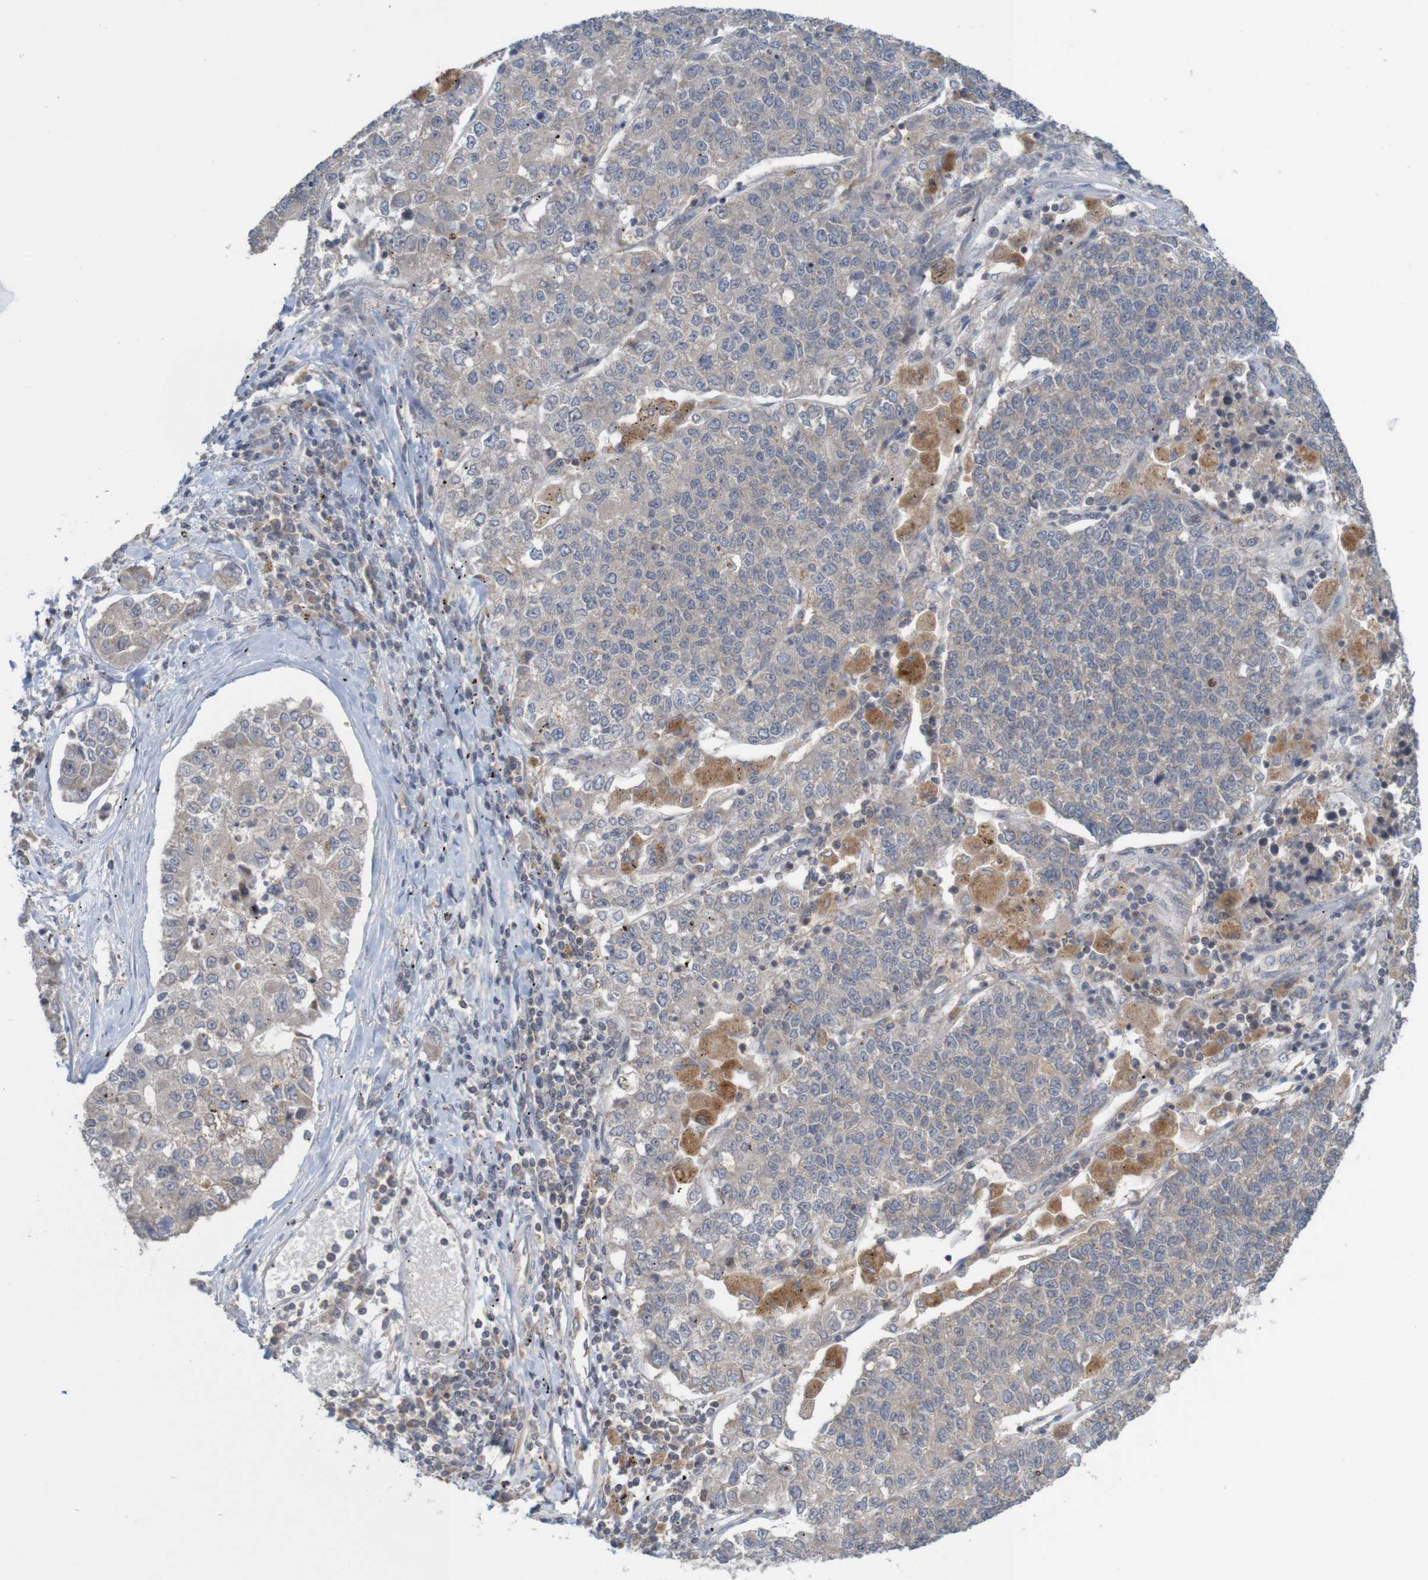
{"staining": {"intensity": "weak", "quantity": "<25%", "location": "cytoplasmic/membranous"}, "tissue": "lung cancer", "cell_type": "Tumor cells", "image_type": "cancer", "snomed": [{"axis": "morphology", "description": "Adenocarcinoma, NOS"}, {"axis": "topography", "description": "Lung"}], "caption": "Image shows no significant protein expression in tumor cells of lung adenocarcinoma.", "gene": "ANKK1", "patient": {"sex": "male", "age": 49}}